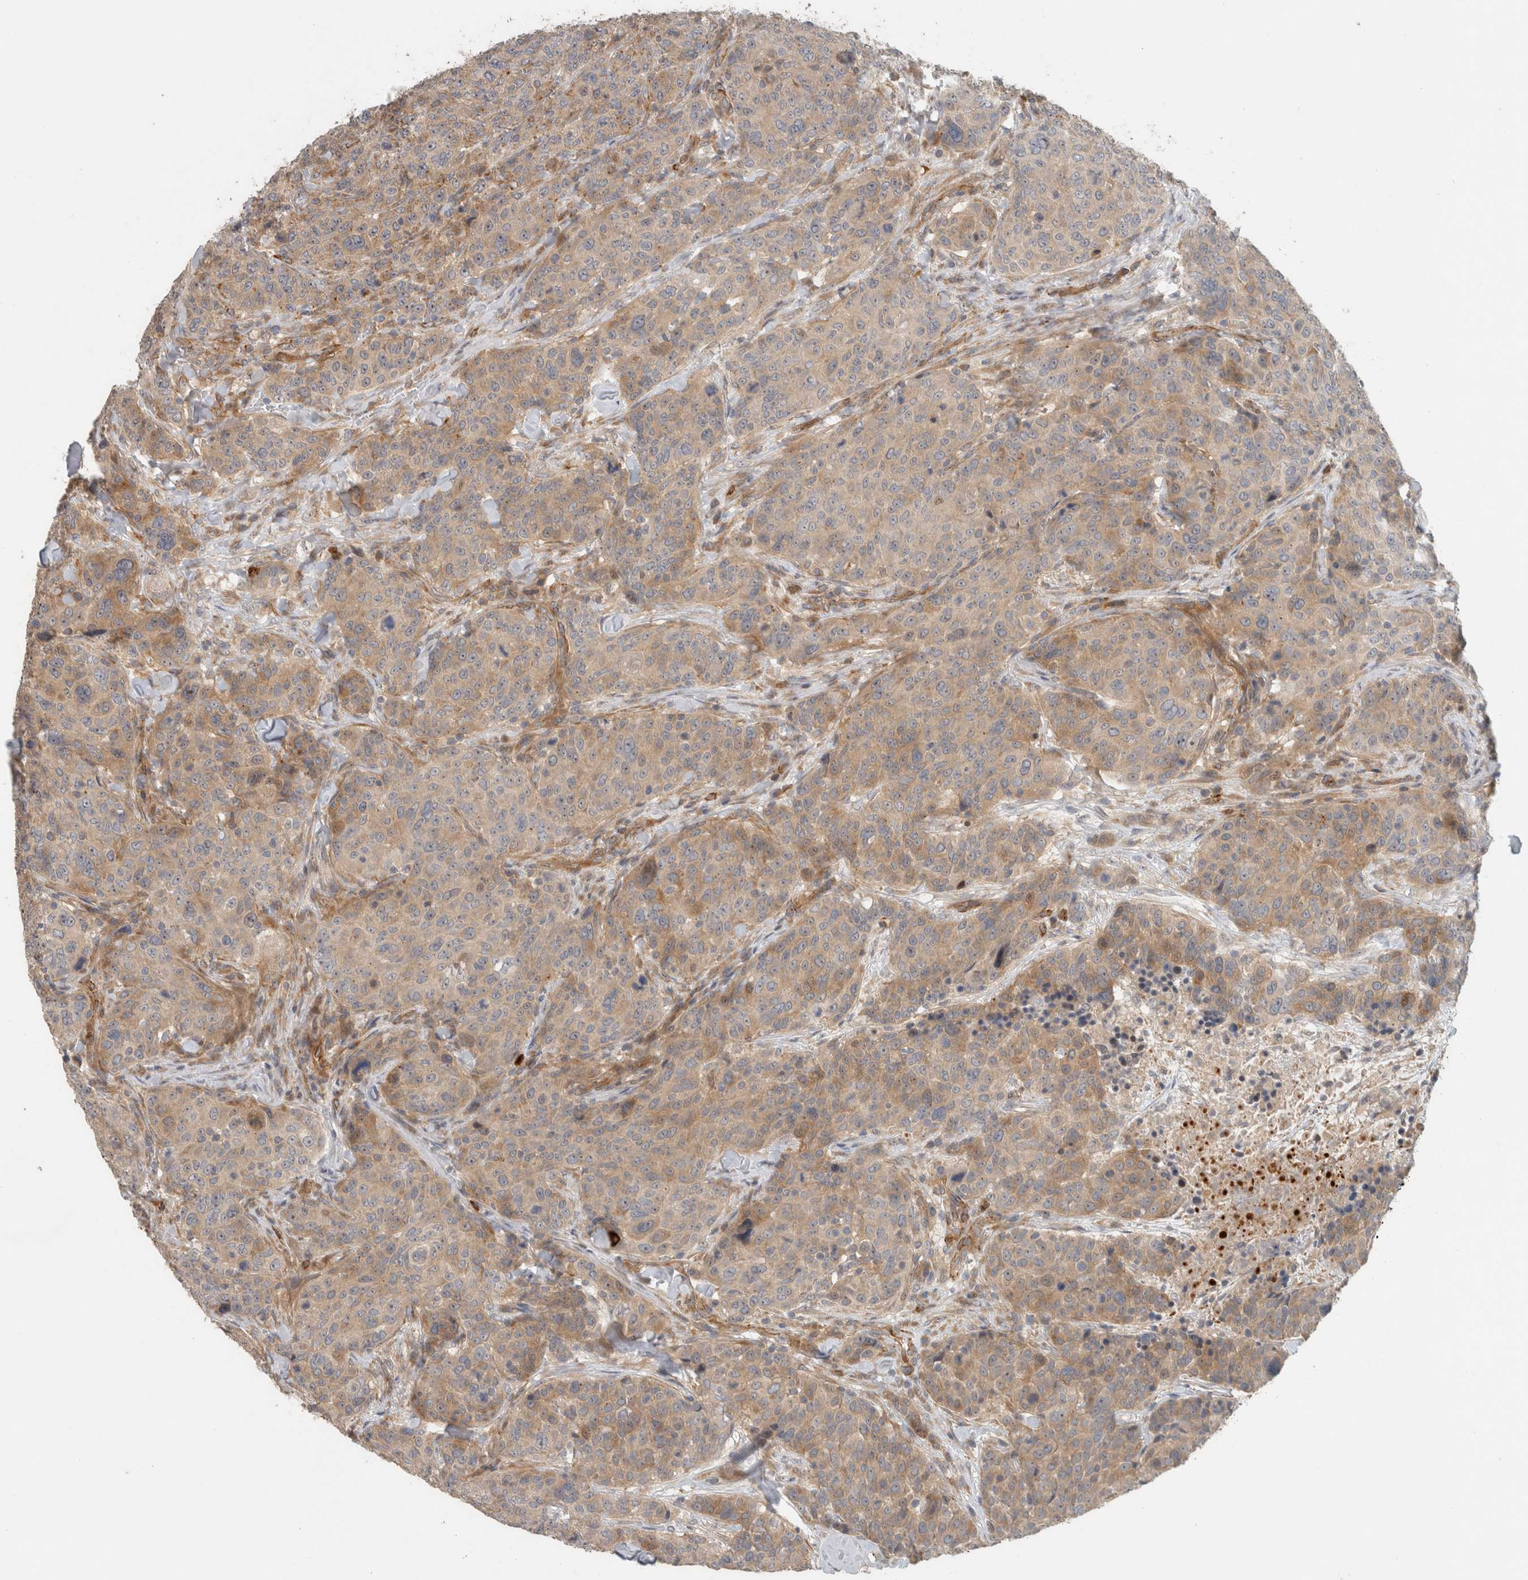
{"staining": {"intensity": "weak", "quantity": ">75%", "location": "cytoplasmic/membranous"}, "tissue": "breast cancer", "cell_type": "Tumor cells", "image_type": "cancer", "snomed": [{"axis": "morphology", "description": "Duct carcinoma"}, {"axis": "topography", "description": "Breast"}], "caption": "Immunohistochemistry (IHC) image of invasive ductal carcinoma (breast) stained for a protein (brown), which reveals low levels of weak cytoplasmic/membranous staining in about >75% of tumor cells.", "gene": "SIPA1L2", "patient": {"sex": "female", "age": 37}}